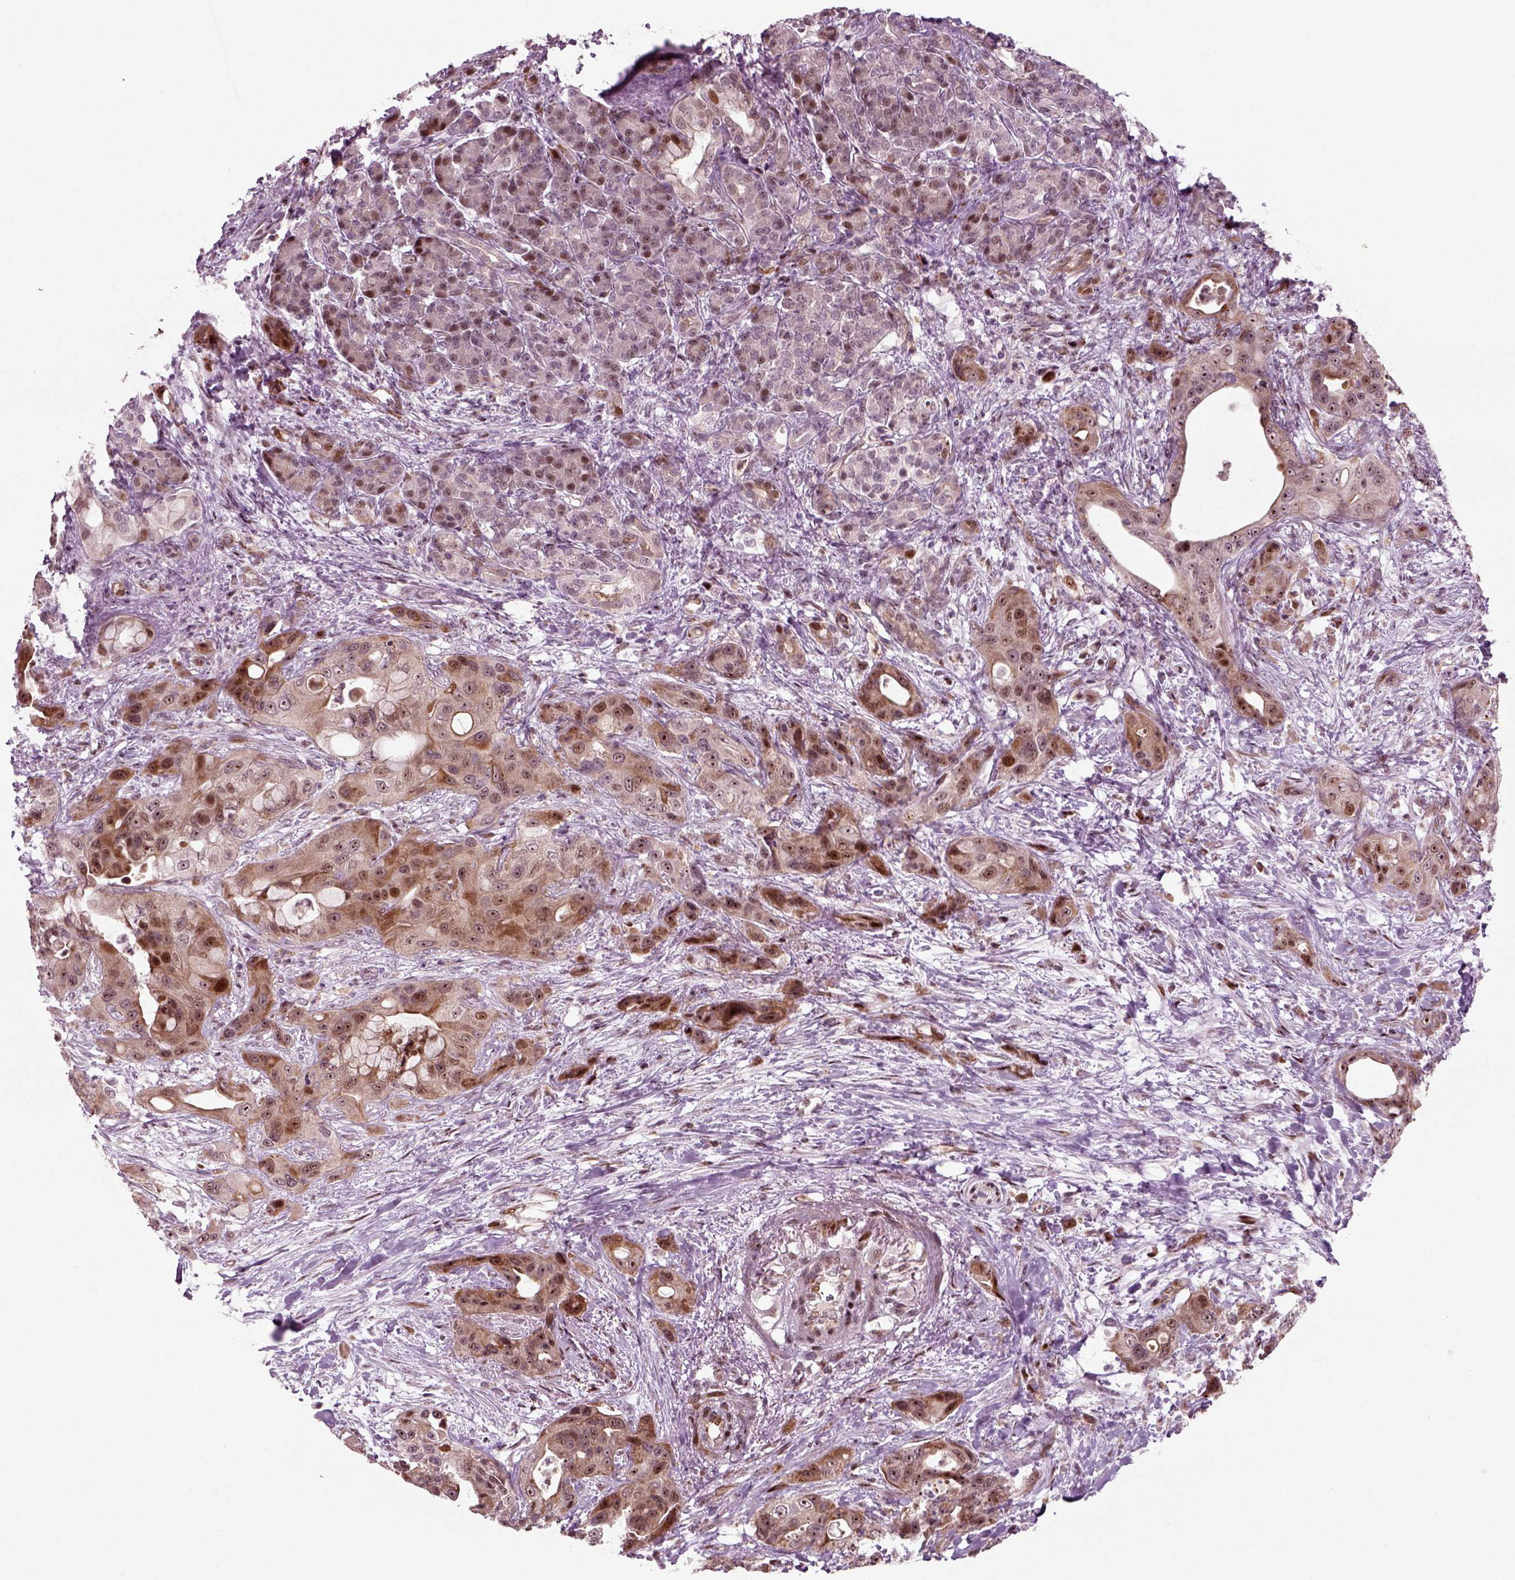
{"staining": {"intensity": "strong", "quantity": ">75%", "location": "cytoplasmic/membranous,nuclear"}, "tissue": "pancreatic cancer", "cell_type": "Tumor cells", "image_type": "cancer", "snomed": [{"axis": "morphology", "description": "Adenocarcinoma, NOS"}, {"axis": "topography", "description": "Pancreas"}], "caption": "This is an image of IHC staining of pancreatic cancer, which shows strong expression in the cytoplasmic/membranous and nuclear of tumor cells.", "gene": "CDC14A", "patient": {"sex": "male", "age": 71}}